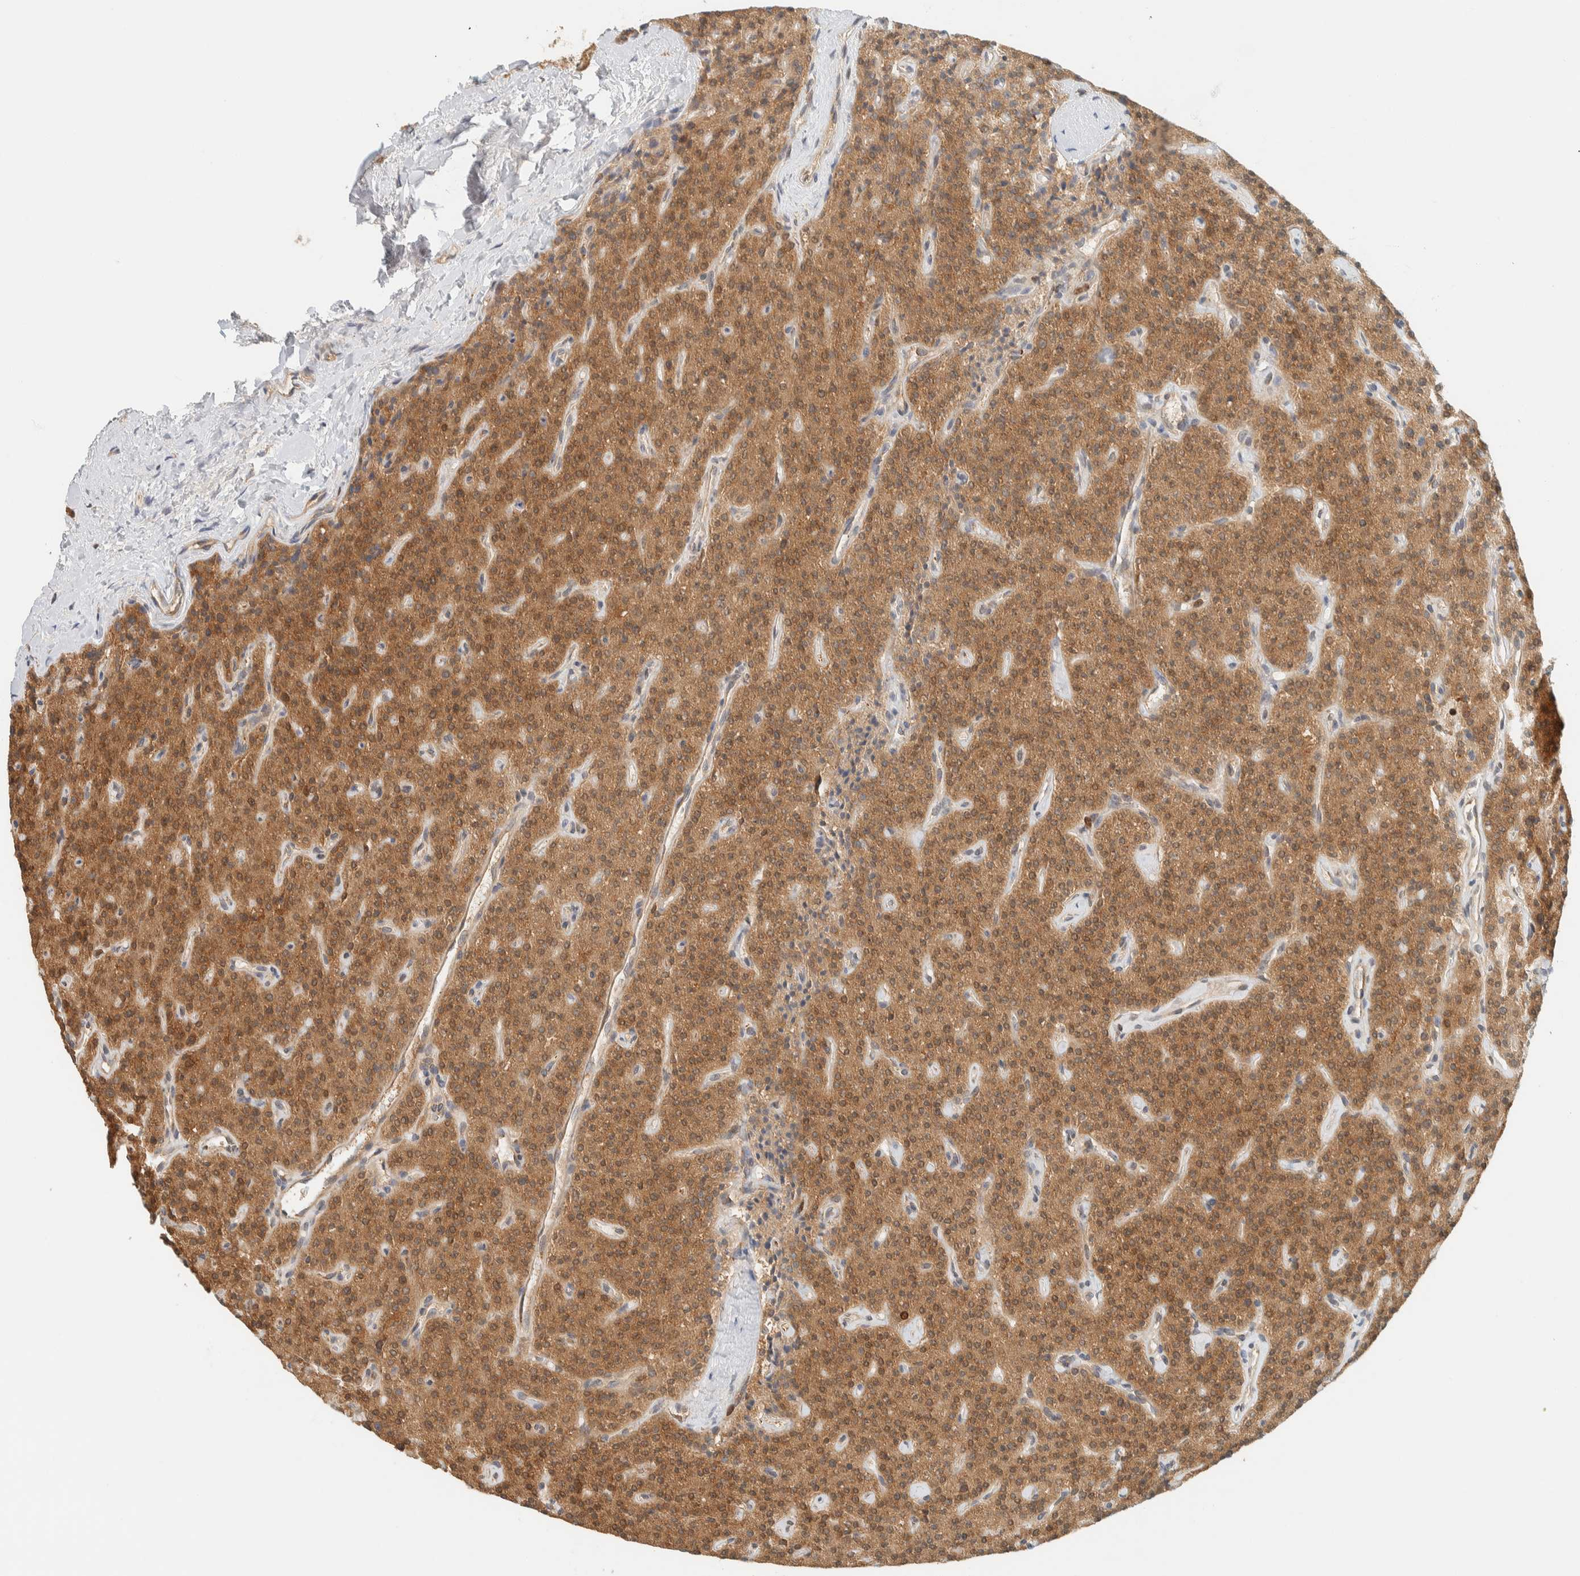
{"staining": {"intensity": "strong", "quantity": ">75%", "location": "cytoplasmic/membranous"}, "tissue": "parathyroid gland", "cell_type": "Glandular cells", "image_type": "normal", "snomed": [{"axis": "morphology", "description": "Normal tissue, NOS"}, {"axis": "topography", "description": "Parathyroid gland"}], "caption": "Glandular cells display high levels of strong cytoplasmic/membranous staining in about >75% of cells in normal parathyroid gland.", "gene": "ARFGEF1", "patient": {"sex": "male", "age": 46}}